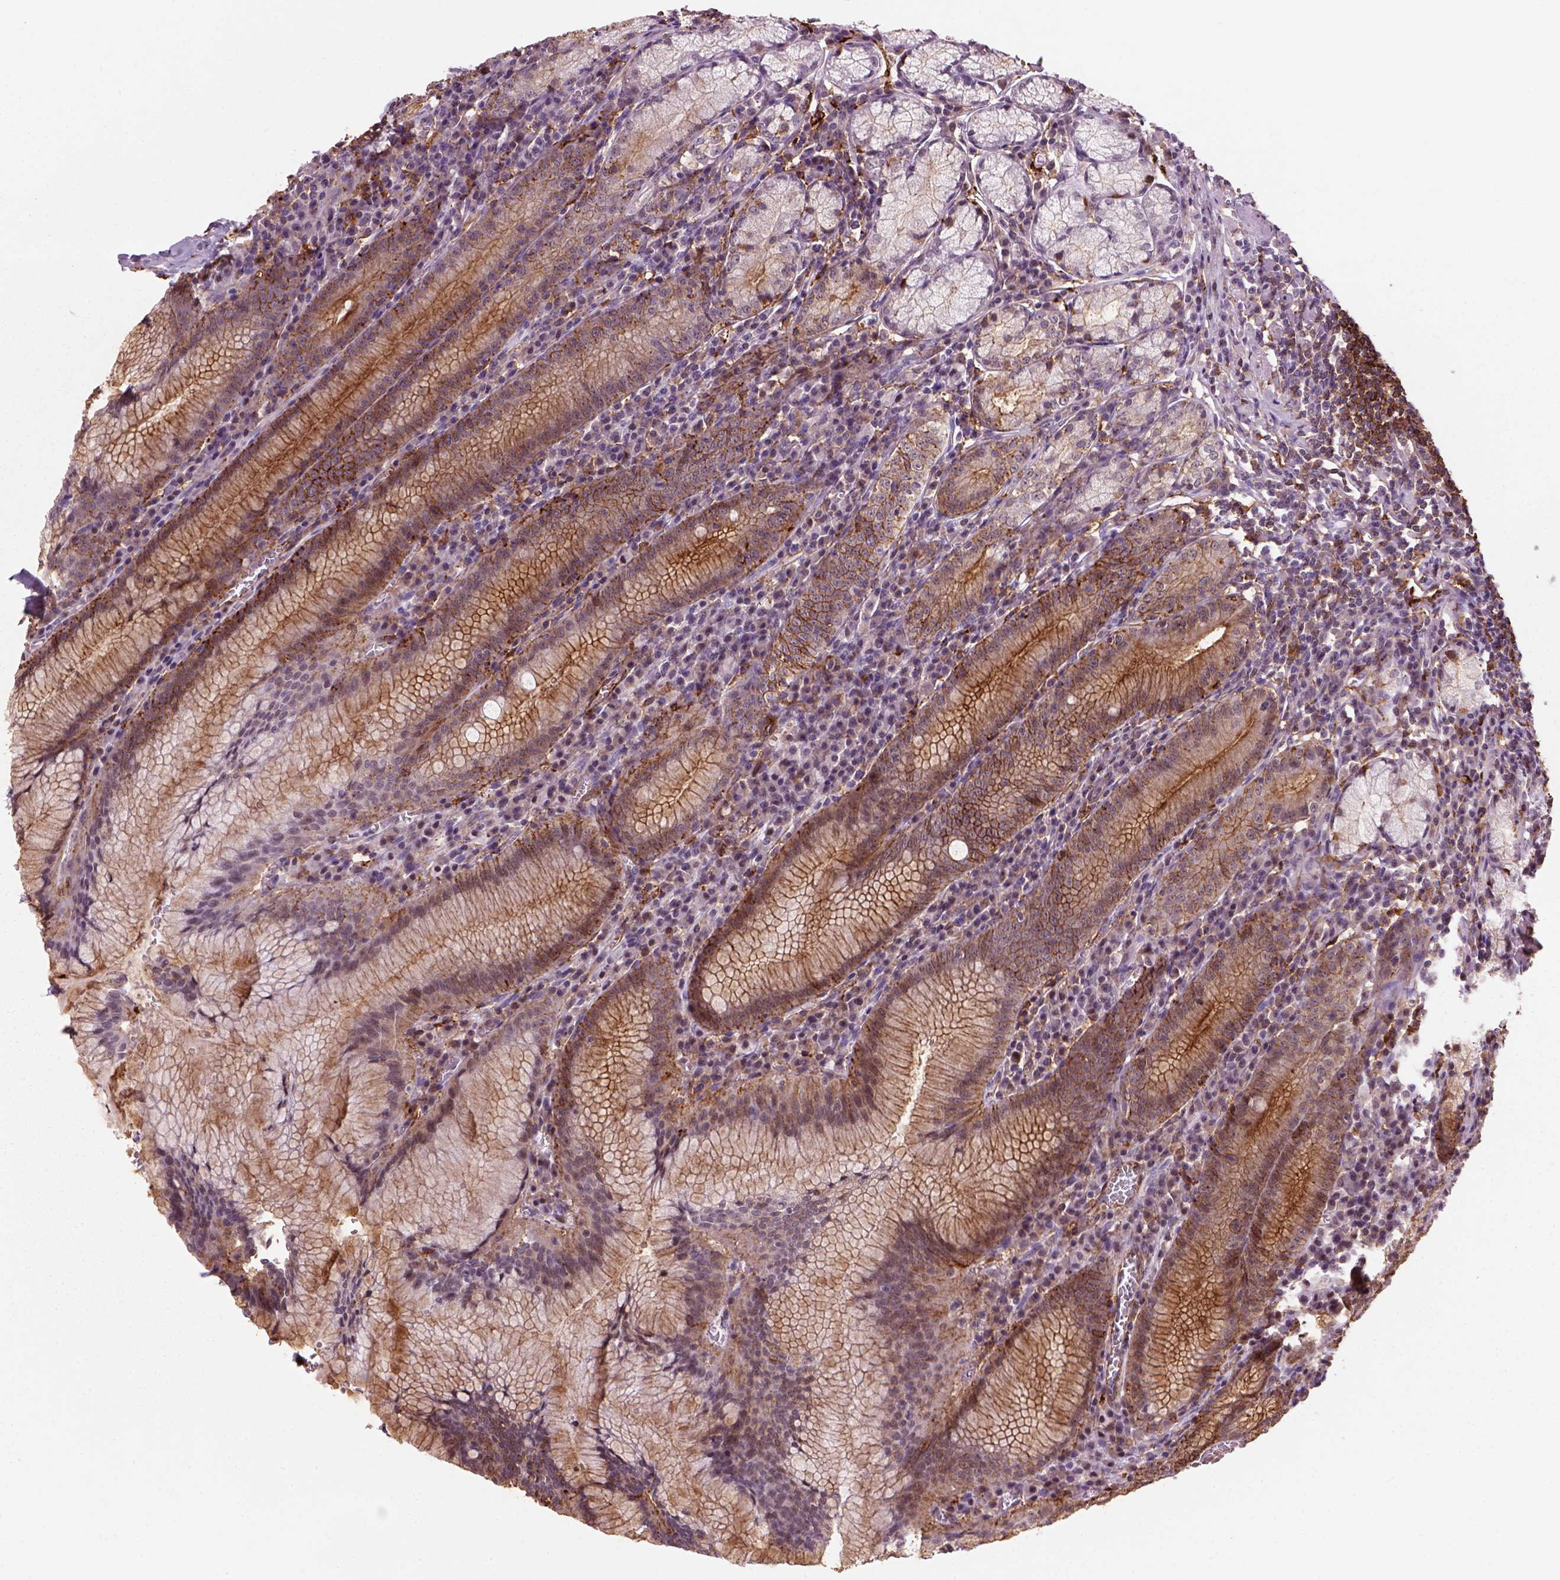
{"staining": {"intensity": "moderate", "quantity": ">75%", "location": "cytoplasmic/membranous,nuclear"}, "tissue": "stomach", "cell_type": "Glandular cells", "image_type": "normal", "snomed": [{"axis": "morphology", "description": "Normal tissue, NOS"}, {"axis": "topography", "description": "Stomach"}], "caption": "DAB immunohistochemical staining of unremarkable human stomach displays moderate cytoplasmic/membranous,nuclear protein expression in approximately >75% of glandular cells. (DAB IHC with brightfield microscopy, high magnification).", "gene": "MARCKS", "patient": {"sex": "male", "age": 55}}